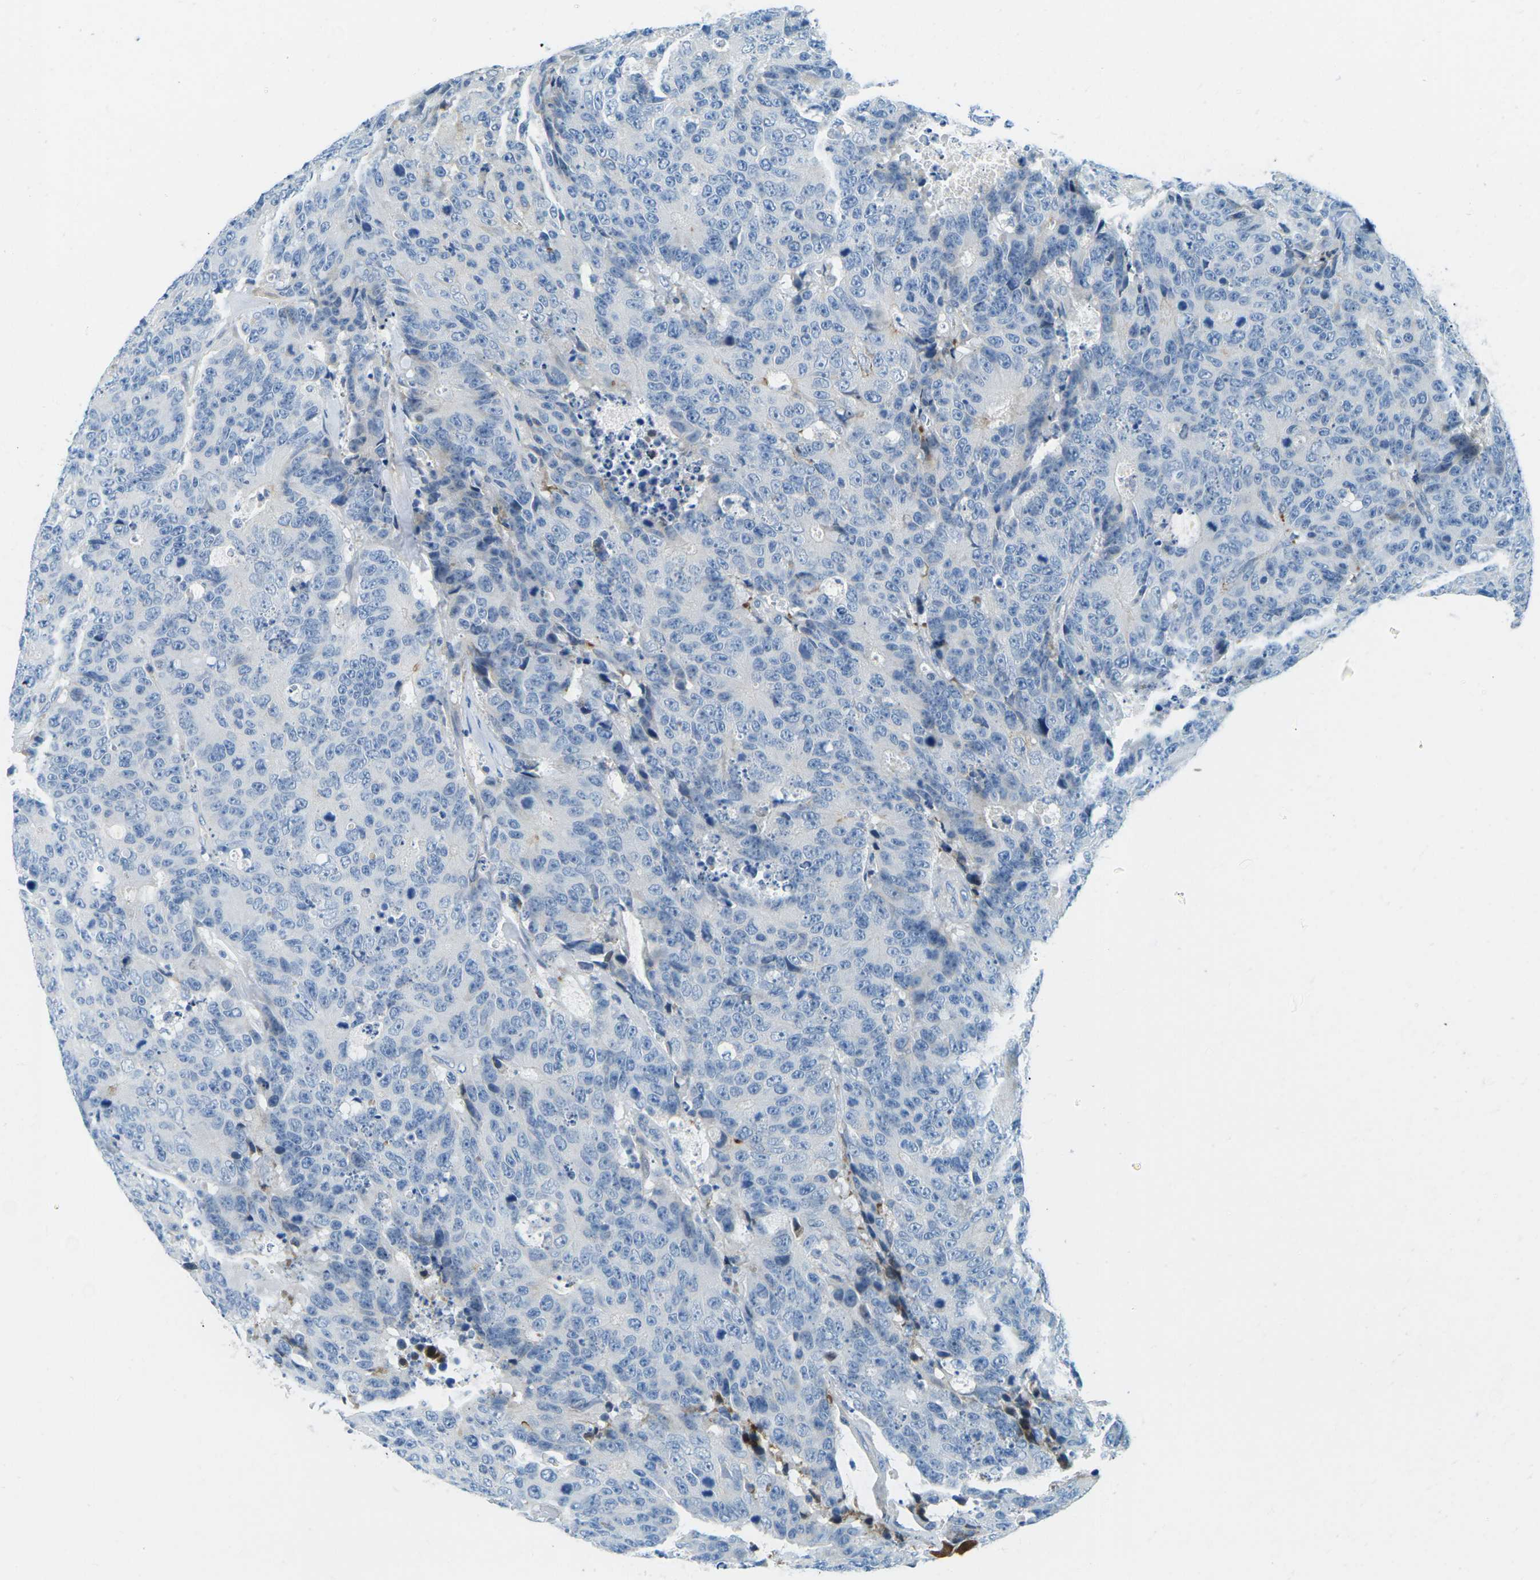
{"staining": {"intensity": "negative", "quantity": "none", "location": "none"}, "tissue": "colorectal cancer", "cell_type": "Tumor cells", "image_type": "cancer", "snomed": [{"axis": "morphology", "description": "Adenocarcinoma, NOS"}, {"axis": "topography", "description": "Colon"}], "caption": "This is an IHC micrograph of colorectal cancer. There is no expression in tumor cells.", "gene": "CFB", "patient": {"sex": "female", "age": 86}}